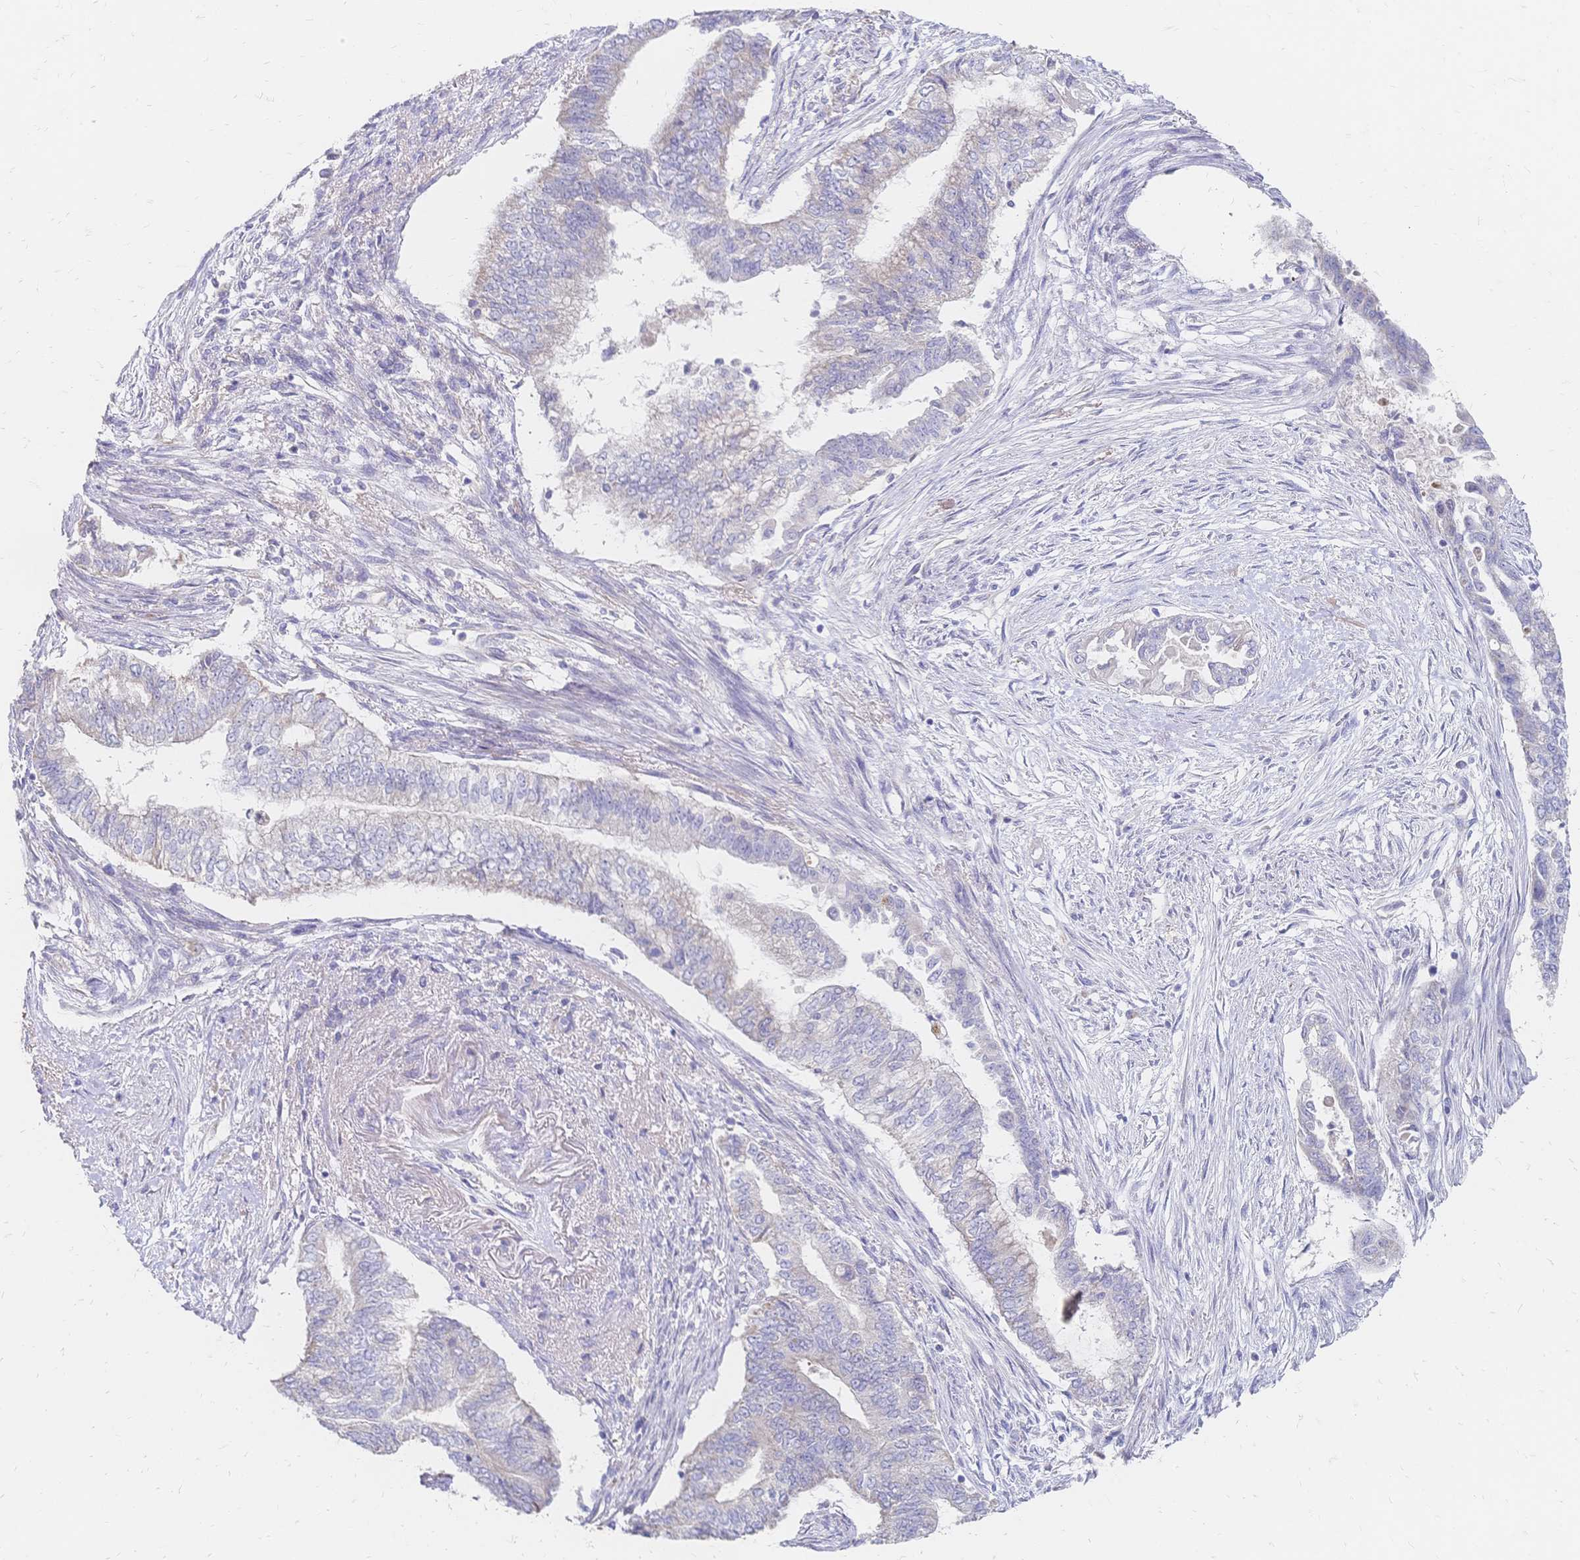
{"staining": {"intensity": "weak", "quantity": "<25%", "location": "cytoplasmic/membranous"}, "tissue": "endometrial cancer", "cell_type": "Tumor cells", "image_type": "cancer", "snomed": [{"axis": "morphology", "description": "Adenocarcinoma, NOS"}, {"axis": "topography", "description": "Endometrium"}], "caption": "Immunohistochemical staining of adenocarcinoma (endometrial) displays no significant staining in tumor cells.", "gene": "VWC2L", "patient": {"sex": "female", "age": 65}}